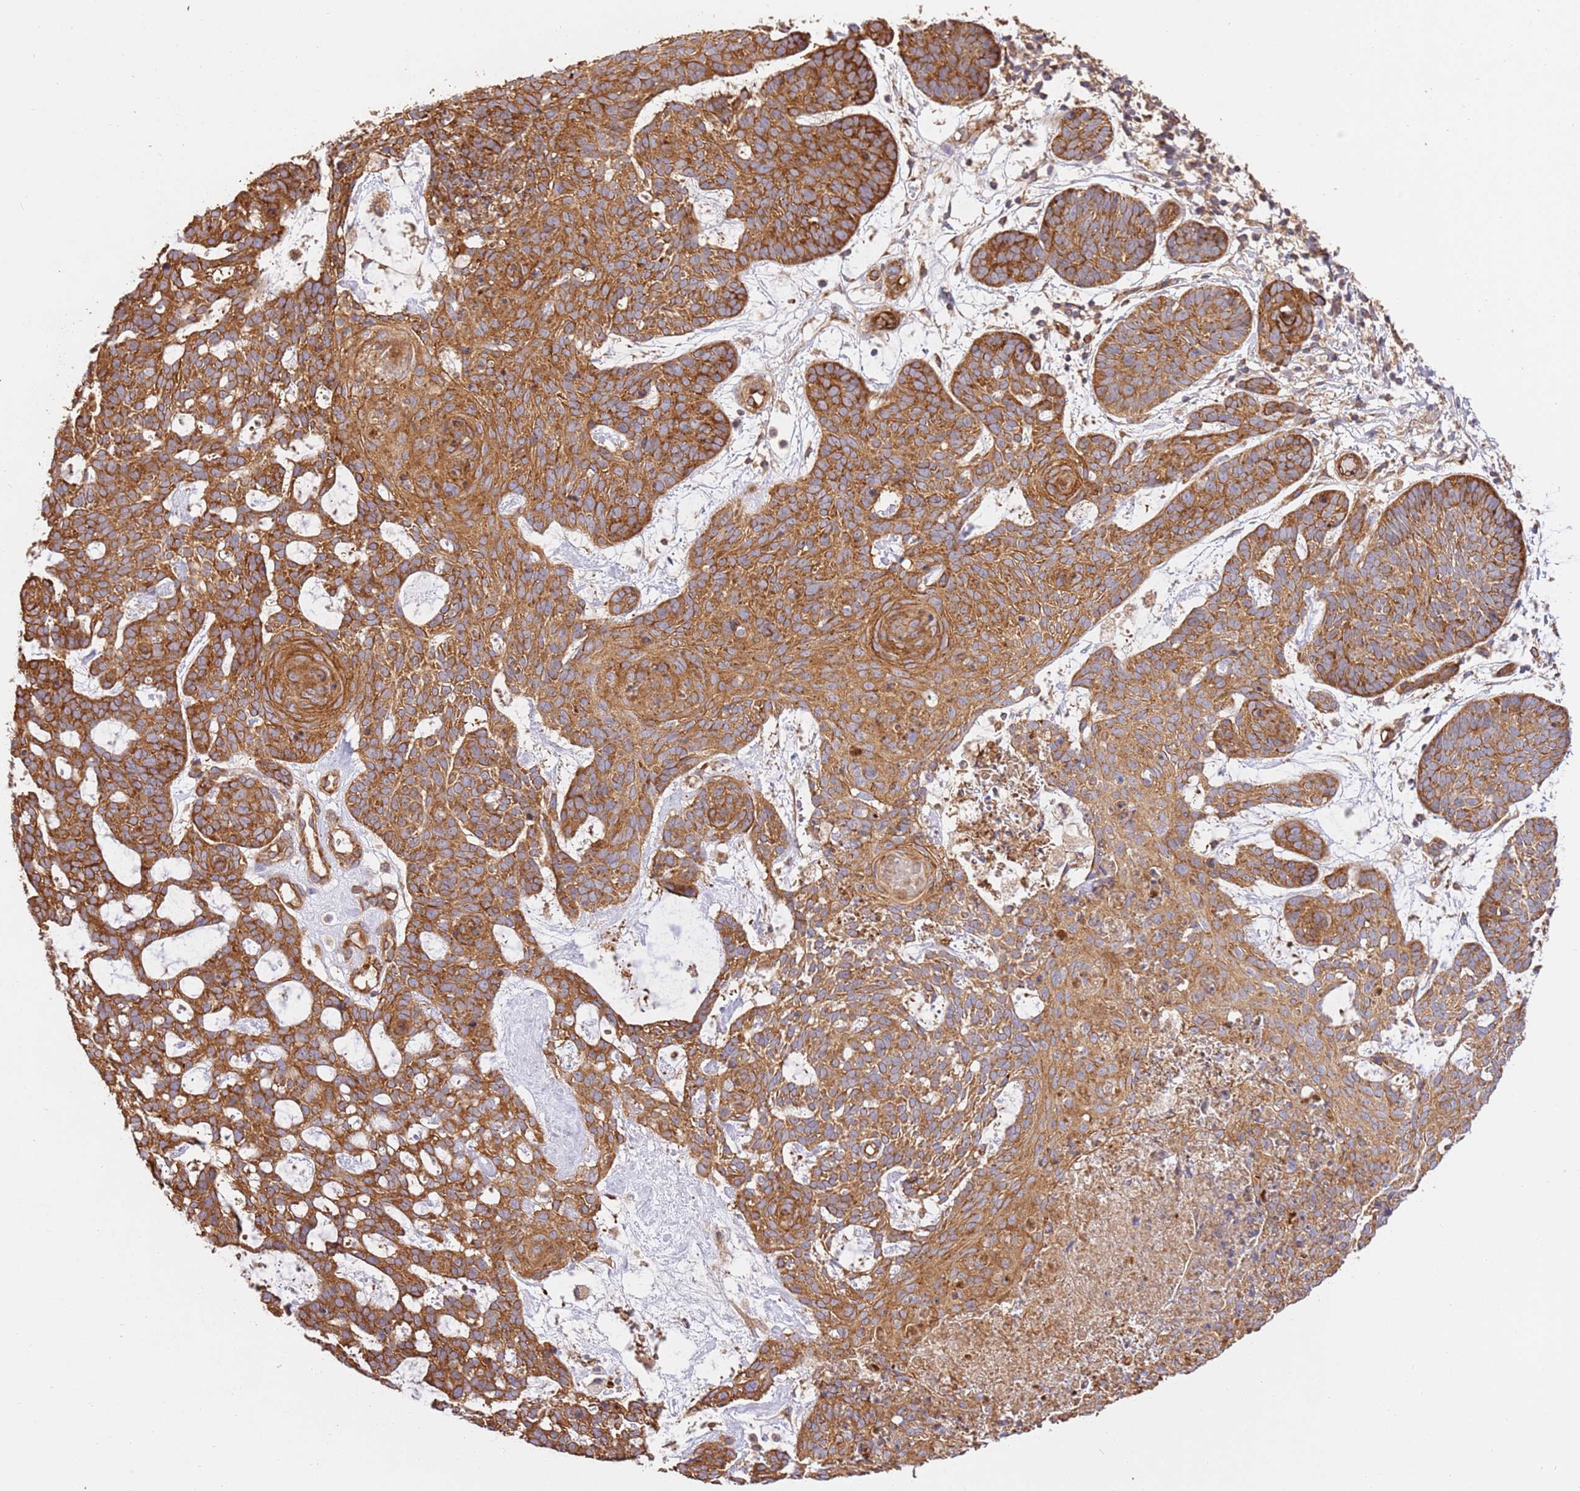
{"staining": {"intensity": "strong", "quantity": ">75%", "location": "cytoplasmic/membranous"}, "tissue": "skin cancer", "cell_type": "Tumor cells", "image_type": "cancer", "snomed": [{"axis": "morphology", "description": "Basal cell carcinoma"}, {"axis": "topography", "description": "Skin"}], "caption": "Immunohistochemical staining of human basal cell carcinoma (skin) displays strong cytoplasmic/membranous protein staining in about >75% of tumor cells.", "gene": "ZBTB39", "patient": {"sex": "female", "age": 89}}